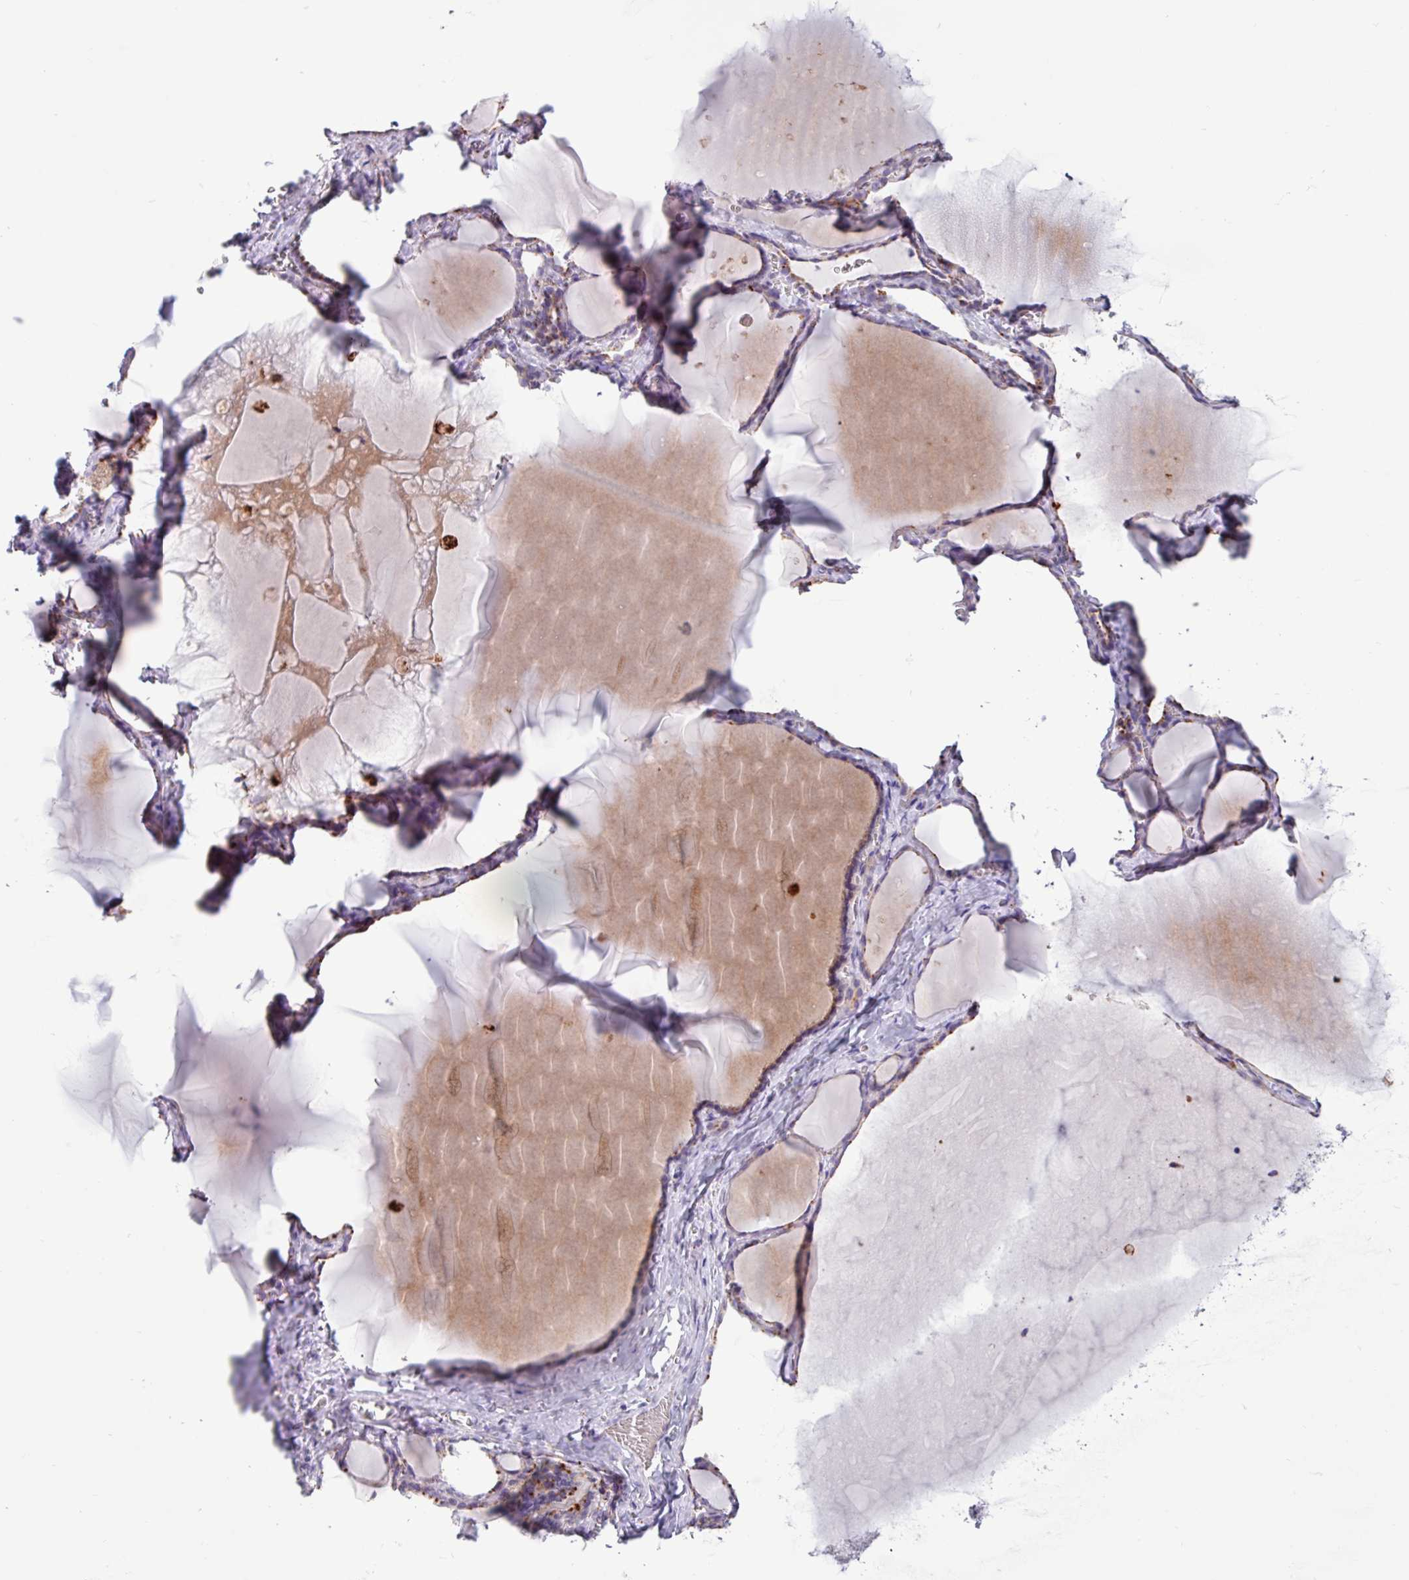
{"staining": {"intensity": "moderate", "quantity": "25%-75%", "location": "cytoplasmic/membranous"}, "tissue": "thyroid gland", "cell_type": "Glandular cells", "image_type": "normal", "snomed": [{"axis": "morphology", "description": "Normal tissue, NOS"}, {"axis": "topography", "description": "Thyroid gland"}], "caption": "Brown immunohistochemical staining in benign thyroid gland displays moderate cytoplasmic/membranous expression in about 25%-75% of glandular cells.", "gene": "AMIGO2", "patient": {"sex": "female", "age": 49}}